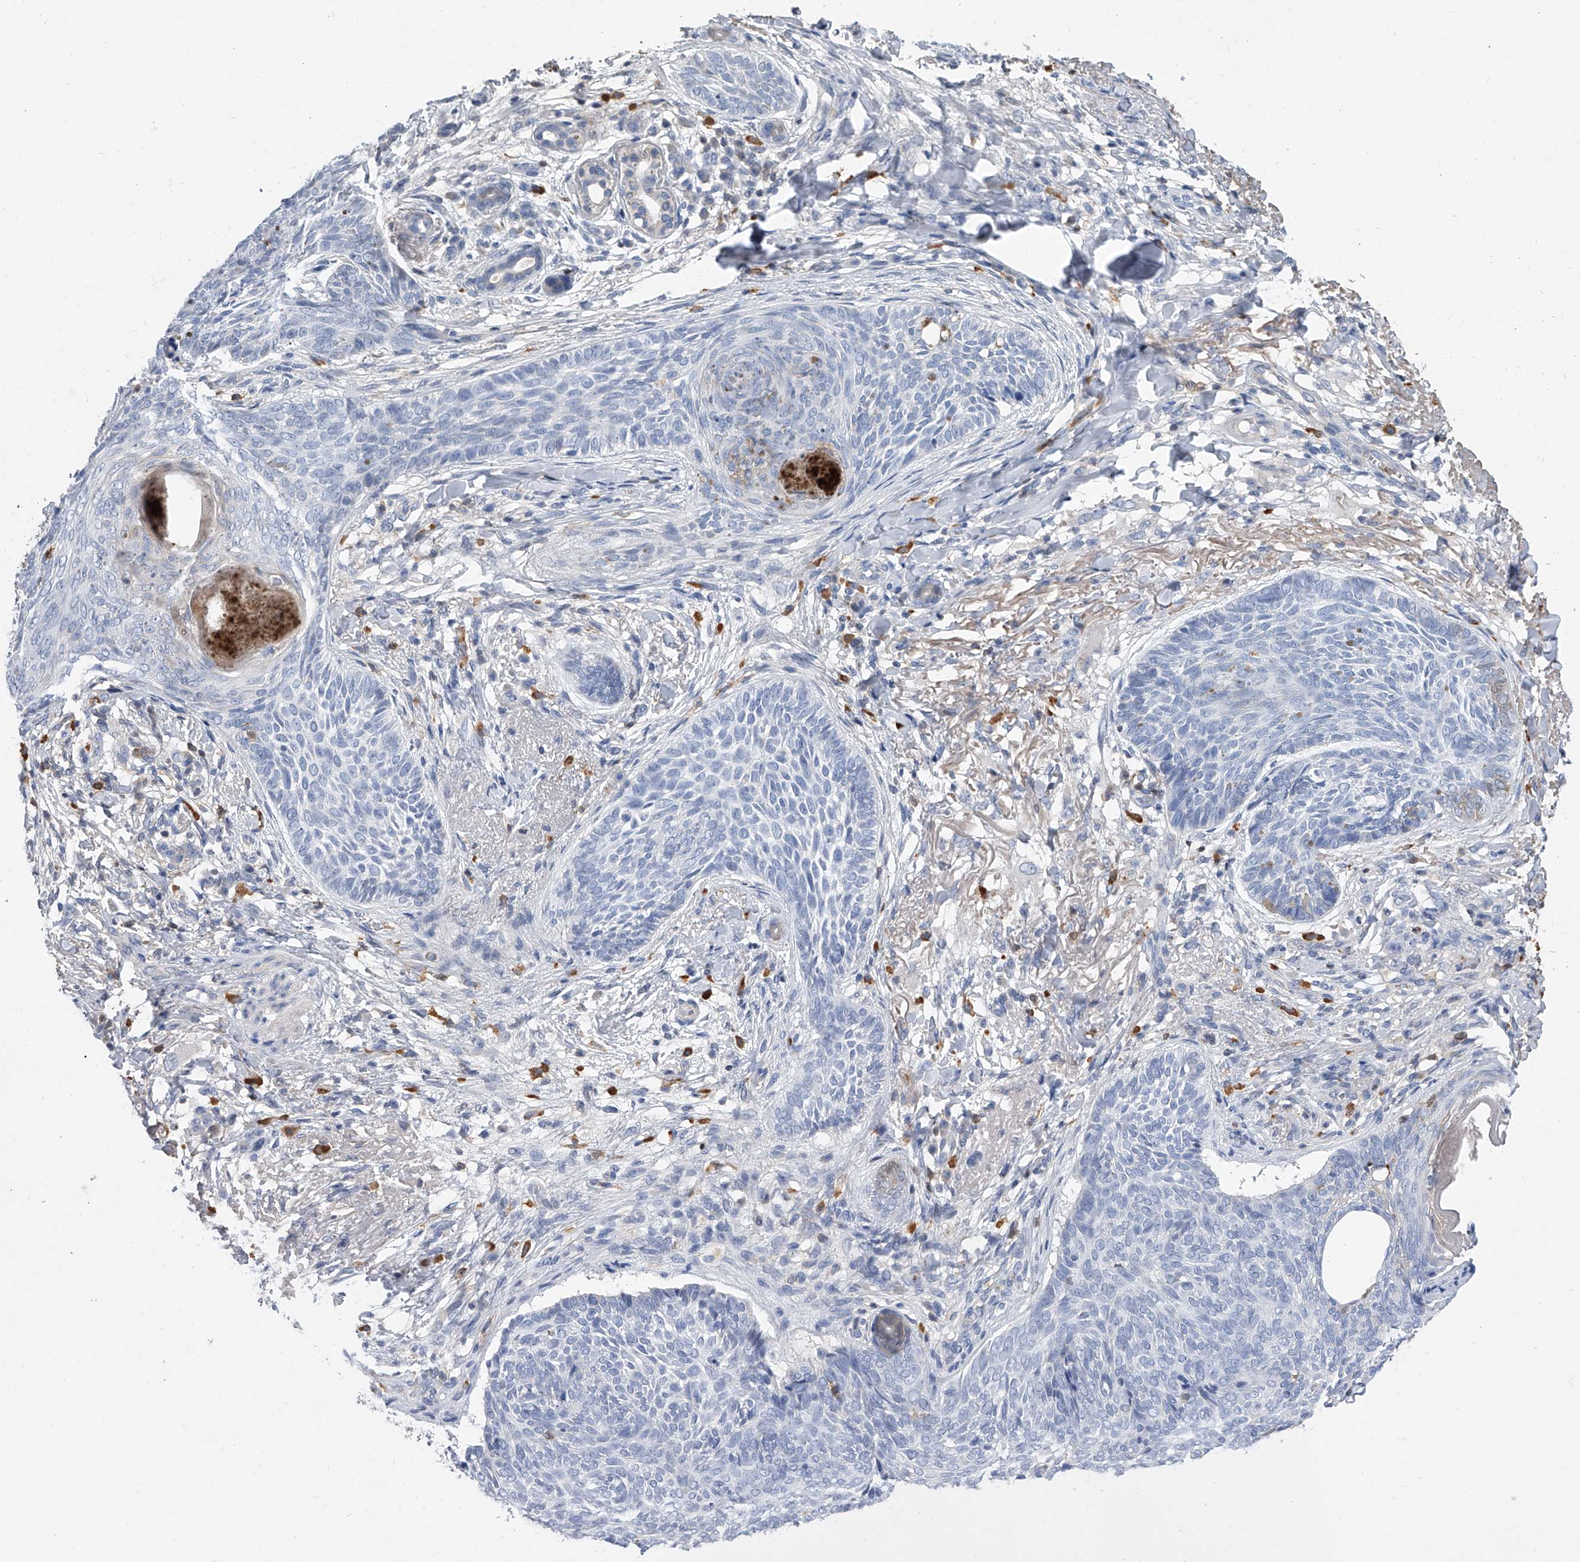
{"staining": {"intensity": "negative", "quantity": "none", "location": "none"}, "tissue": "skin cancer", "cell_type": "Tumor cells", "image_type": "cancer", "snomed": [{"axis": "morphology", "description": "Basal cell carcinoma"}, {"axis": "topography", "description": "Skin"}], "caption": "The micrograph reveals no significant positivity in tumor cells of skin cancer.", "gene": "SERPINB9", "patient": {"sex": "male", "age": 85}}